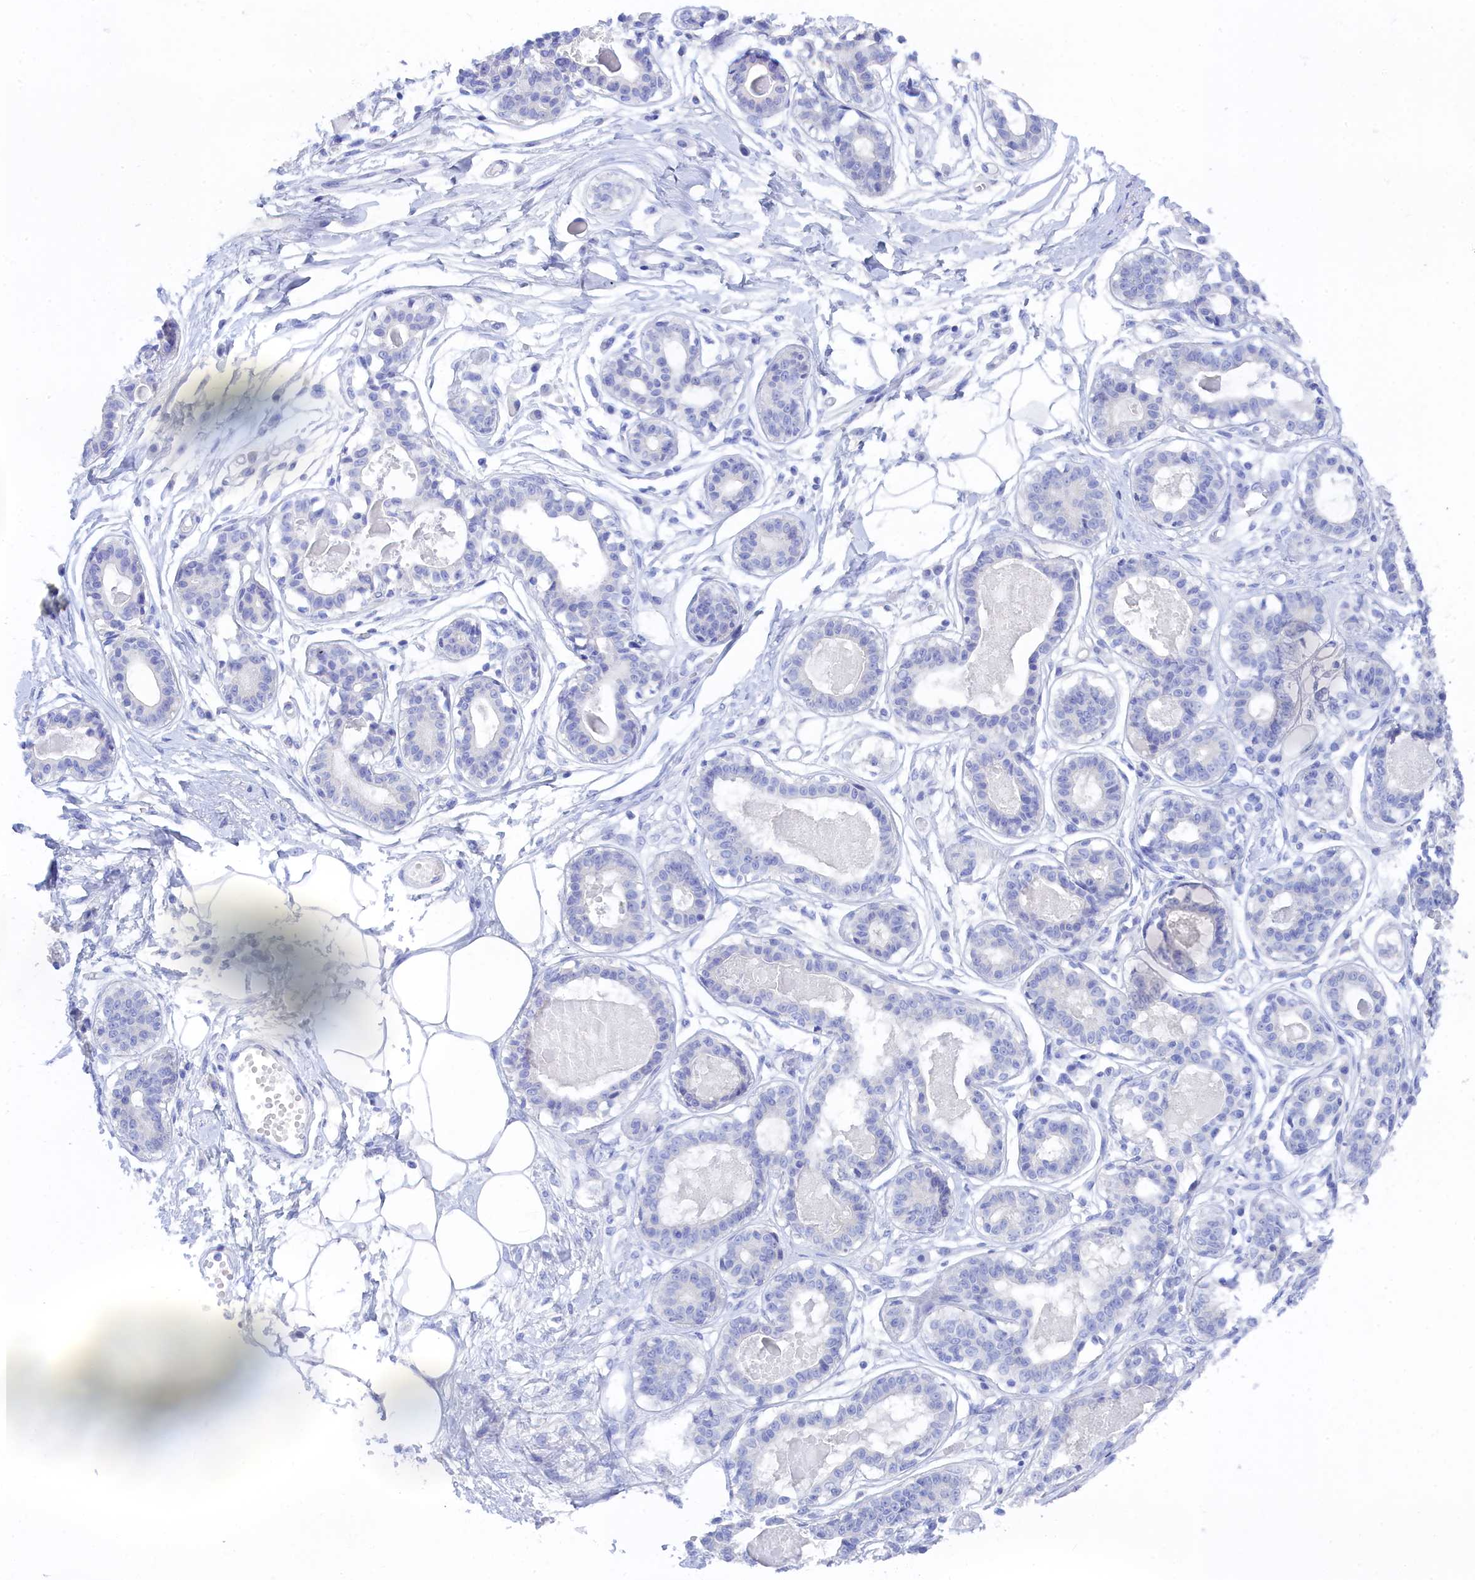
{"staining": {"intensity": "negative", "quantity": "none", "location": "none"}, "tissue": "breast", "cell_type": "Adipocytes", "image_type": "normal", "snomed": [{"axis": "morphology", "description": "Normal tissue, NOS"}, {"axis": "topography", "description": "Breast"}], "caption": "The IHC photomicrograph has no significant expression in adipocytes of breast. (Stains: DAB IHC with hematoxylin counter stain, Microscopy: brightfield microscopy at high magnification).", "gene": "TRIM10", "patient": {"sex": "female", "age": 45}}